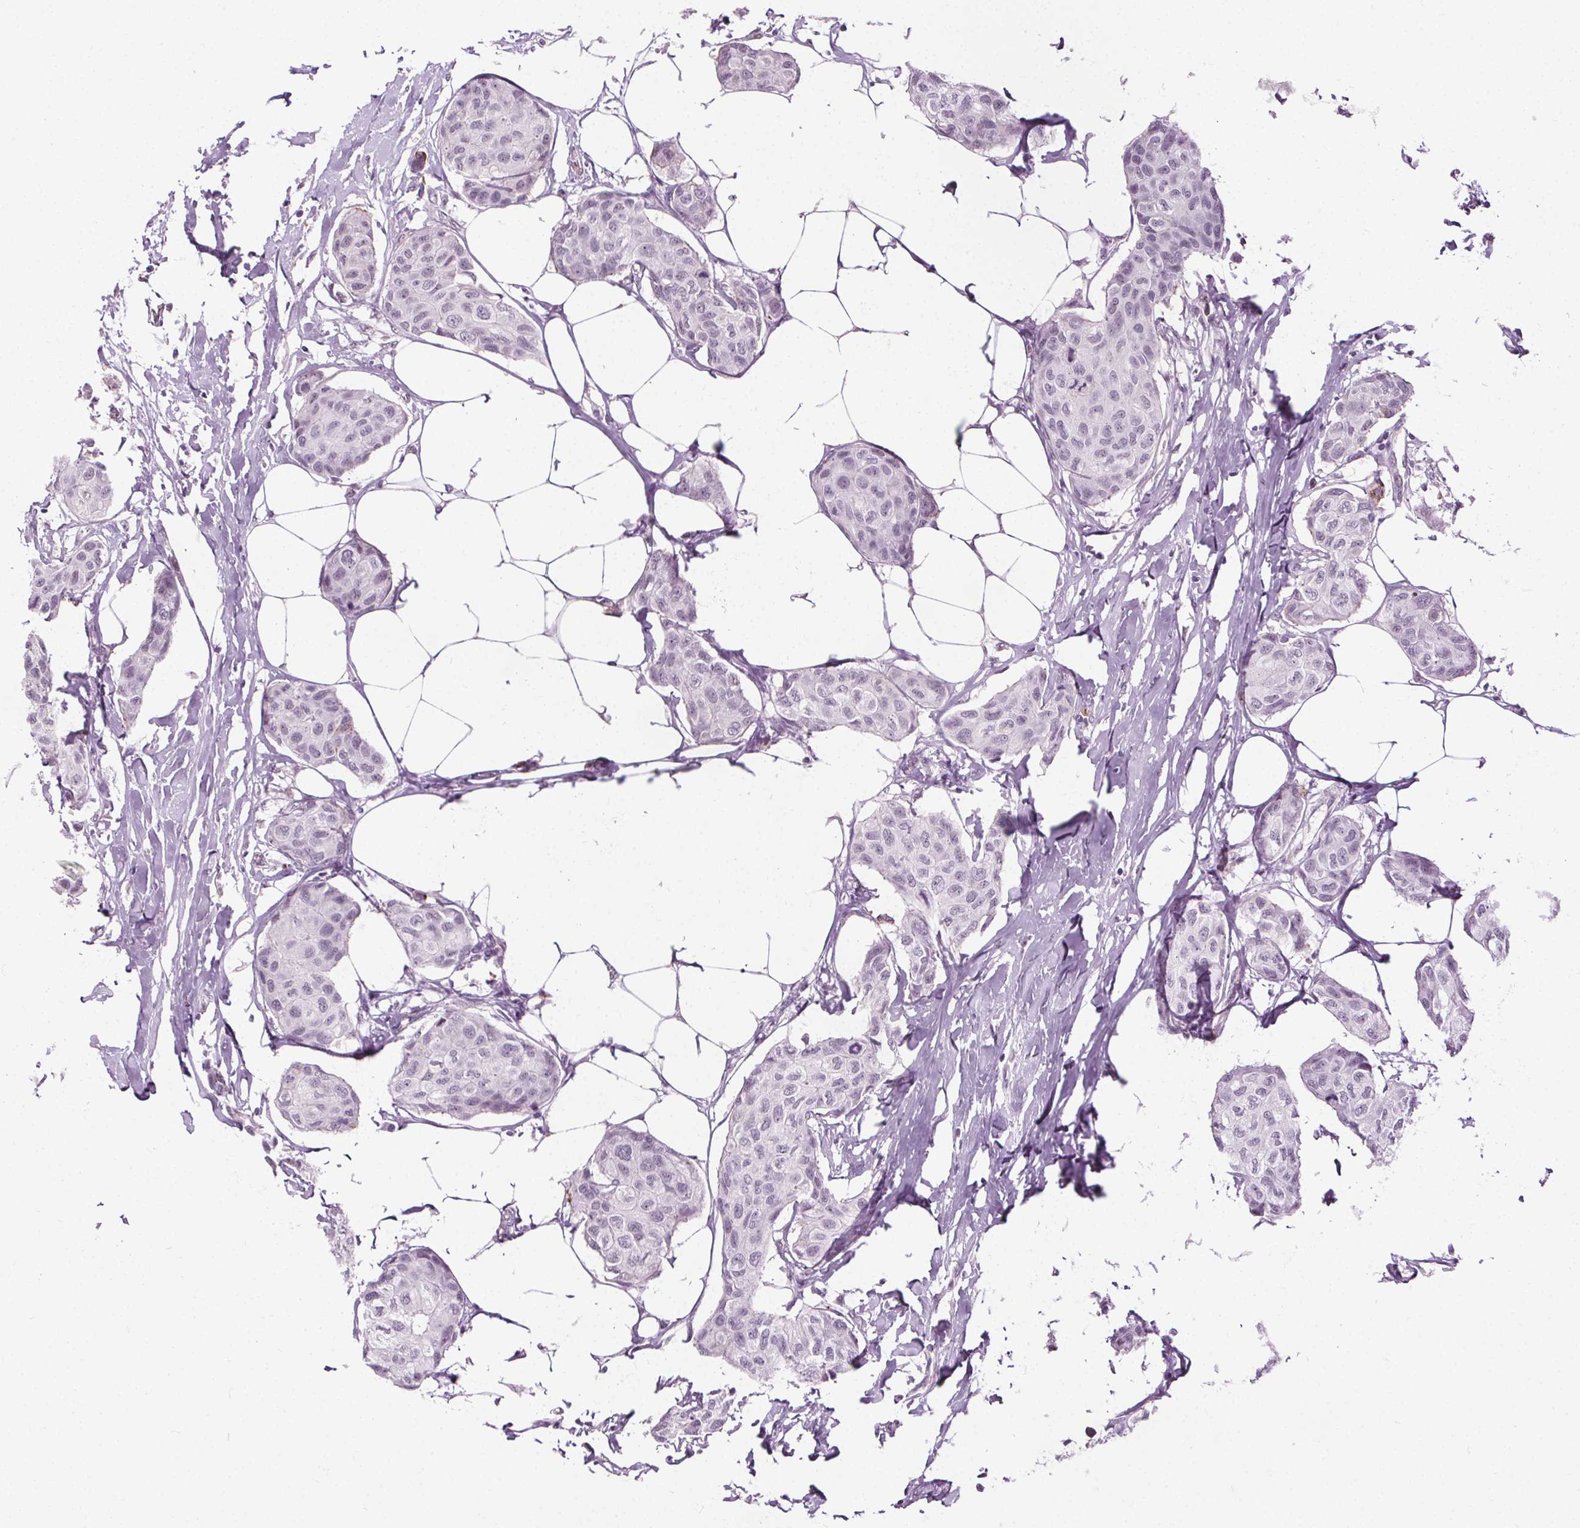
{"staining": {"intensity": "negative", "quantity": "none", "location": "none"}, "tissue": "breast cancer", "cell_type": "Tumor cells", "image_type": "cancer", "snomed": [{"axis": "morphology", "description": "Duct carcinoma"}, {"axis": "topography", "description": "Breast"}], "caption": "This is a image of immunohistochemistry staining of intraductal carcinoma (breast), which shows no staining in tumor cells. (Brightfield microscopy of DAB immunohistochemistry at high magnification).", "gene": "CEBPA", "patient": {"sex": "female", "age": 80}}